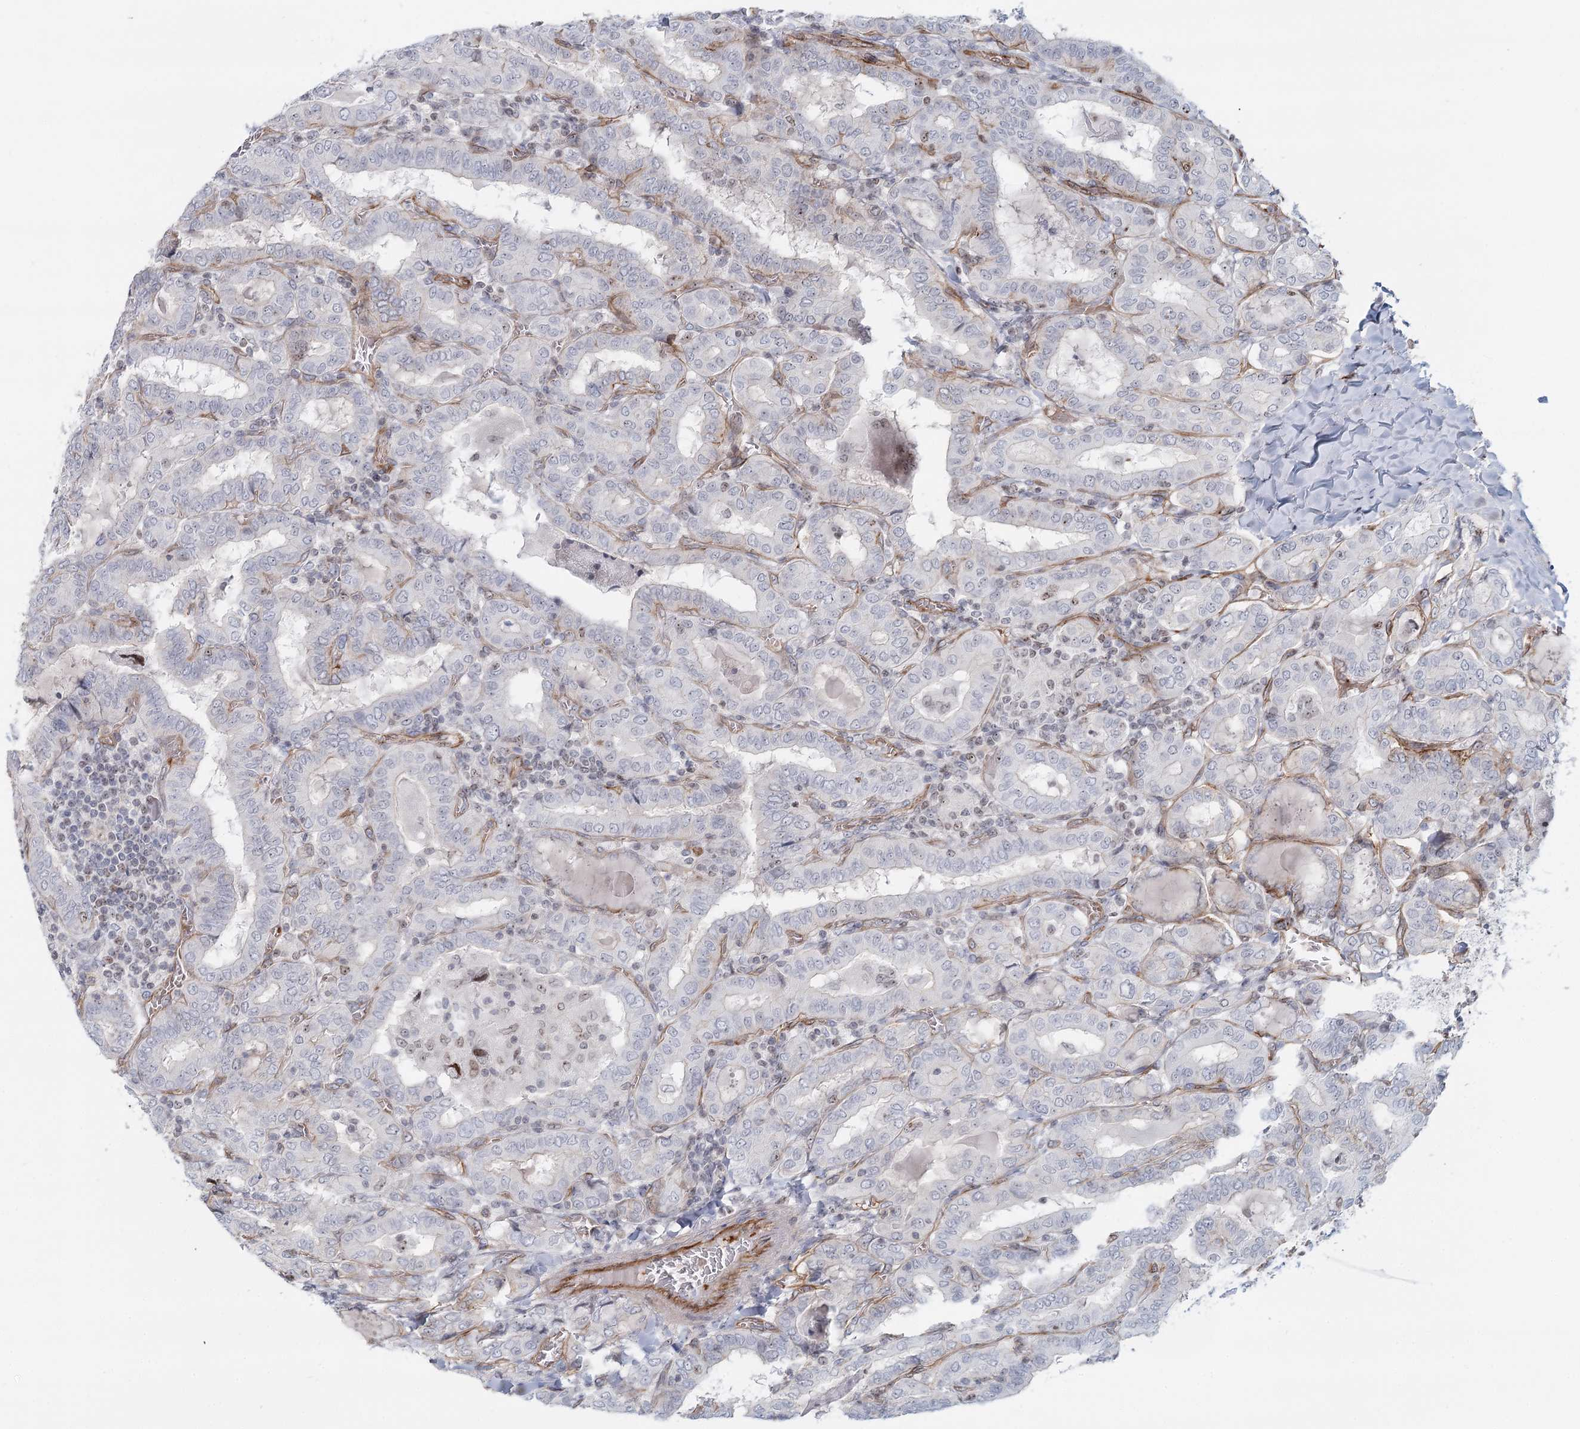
{"staining": {"intensity": "negative", "quantity": "none", "location": "none"}, "tissue": "thyroid cancer", "cell_type": "Tumor cells", "image_type": "cancer", "snomed": [{"axis": "morphology", "description": "Papillary adenocarcinoma, NOS"}, {"axis": "topography", "description": "Thyroid gland"}], "caption": "A photomicrograph of human papillary adenocarcinoma (thyroid) is negative for staining in tumor cells.", "gene": "ZFYVE28", "patient": {"sex": "female", "age": 72}}